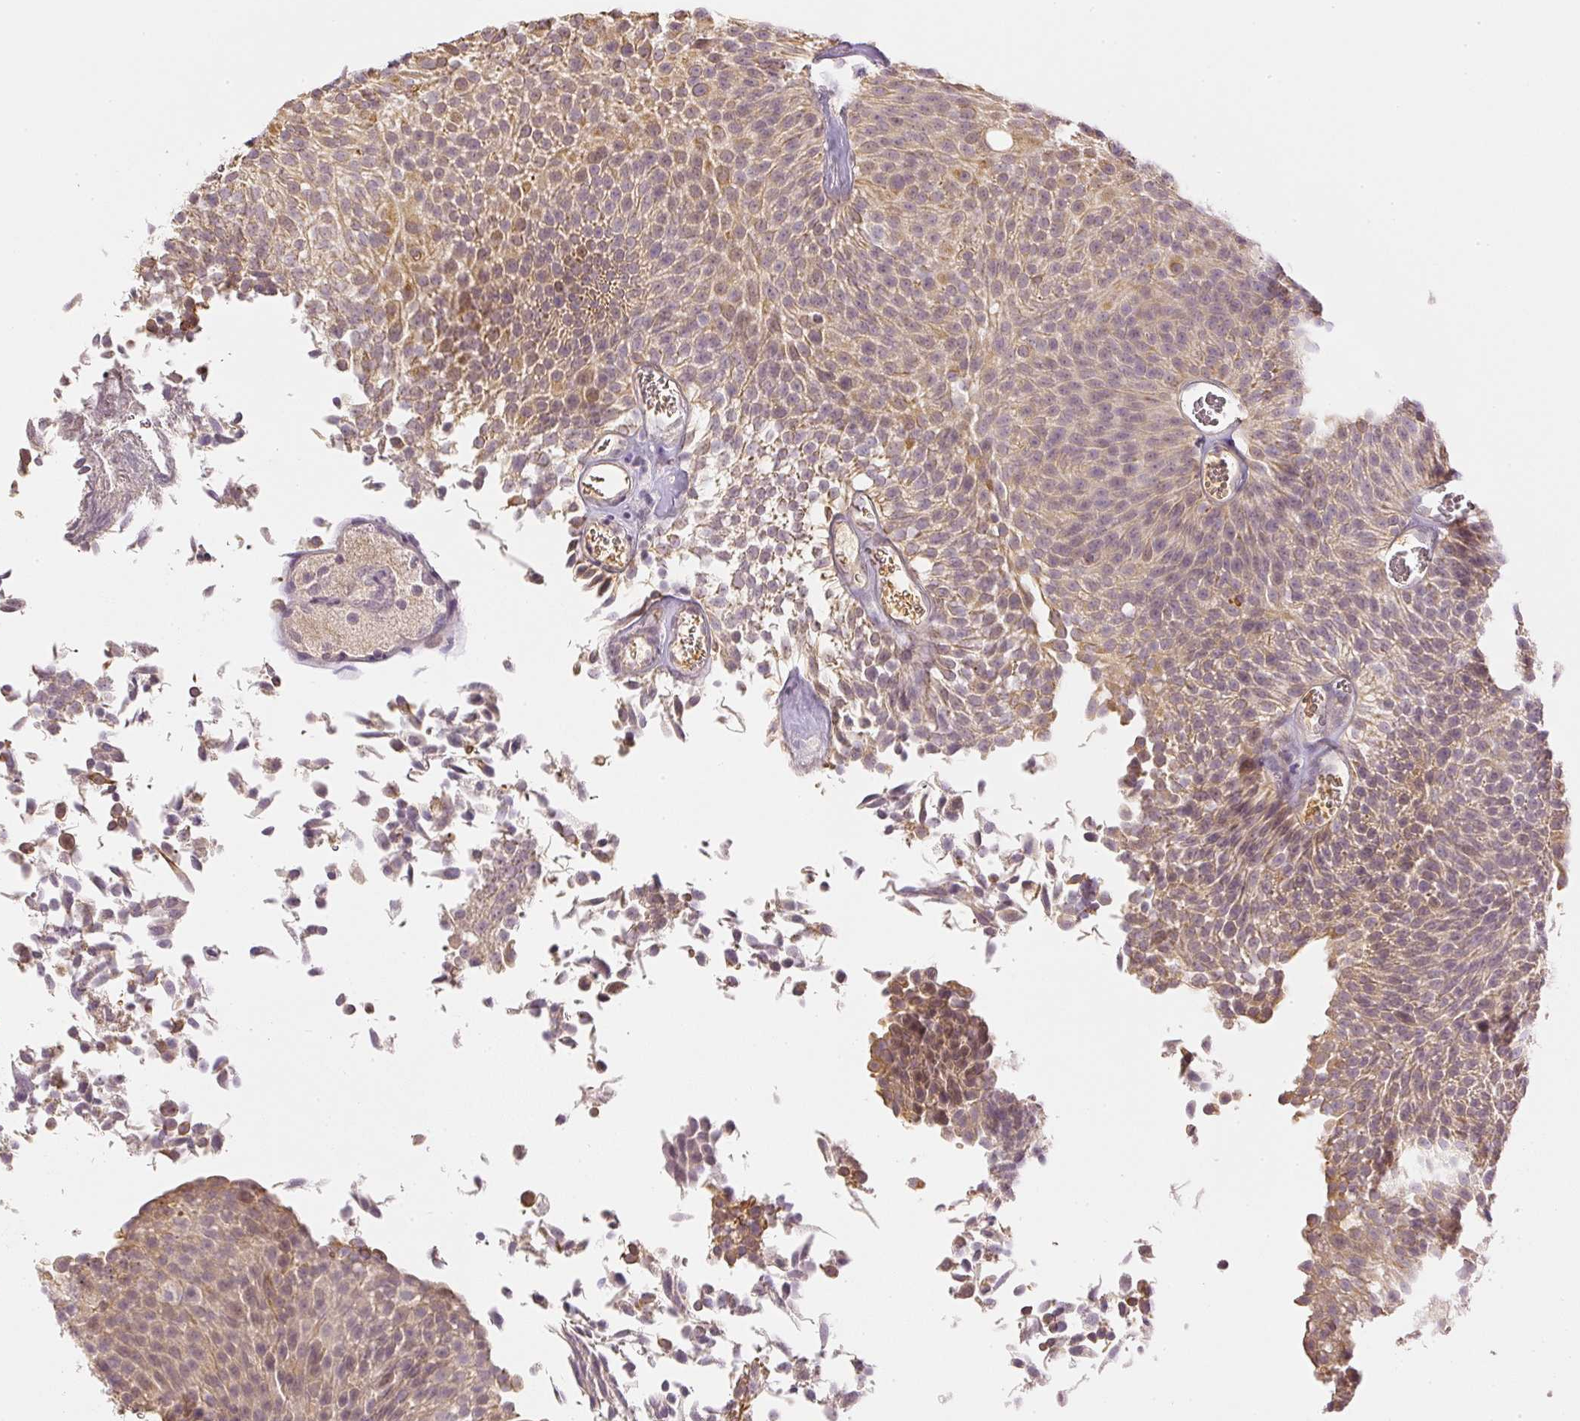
{"staining": {"intensity": "moderate", "quantity": "25%-75%", "location": "cytoplasmic/membranous,nuclear"}, "tissue": "urothelial cancer", "cell_type": "Tumor cells", "image_type": "cancer", "snomed": [{"axis": "morphology", "description": "Urothelial carcinoma, Low grade"}, {"axis": "topography", "description": "Urinary bladder"}], "caption": "A brown stain highlights moderate cytoplasmic/membranous and nuclear staining of a protein in human urothelial cancer tumor cells. The protein is shown in brown color, while the nuclei are stained blue.", "gene": "GZMA", "patient": {"sex": "female", "age": 79}}